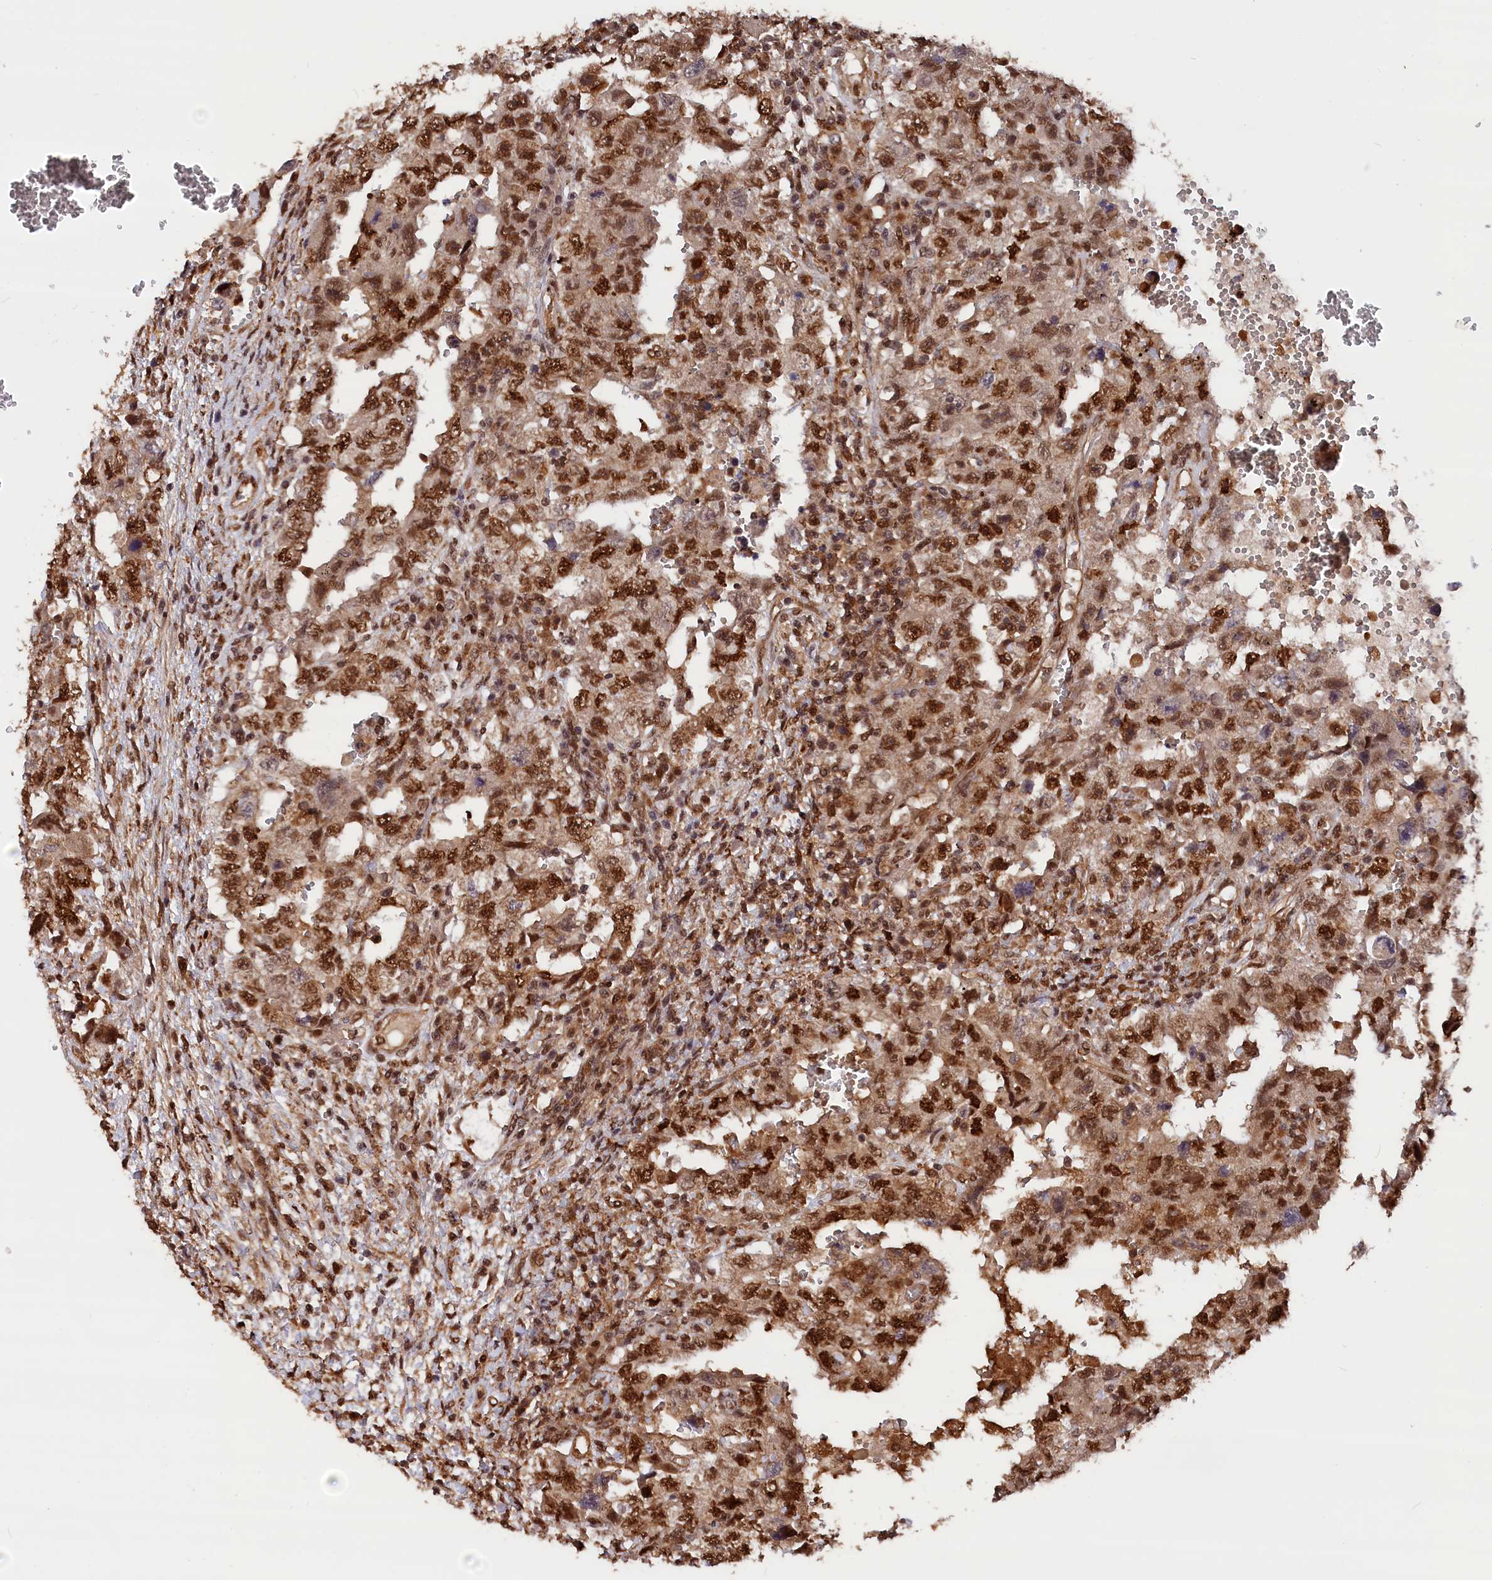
{"staining": {"intensity": "strong", "quantity": ">75%", "location": "nuclear"}, "tissue": "testis cancer", "cell_type": "Tumor cells", "image_type": "cancer", "snomed": [{"axis": "morphology", "description": "Carcinoma, Embryonal, NOS"}, {"axis": "topography", "description": "Testis"}], "caption": "Human testis cancer stained with a protein marker displays strong staining in tumor cells.", "gene": "ADRM1", "patient": {"sex": "male", "age": 26}}